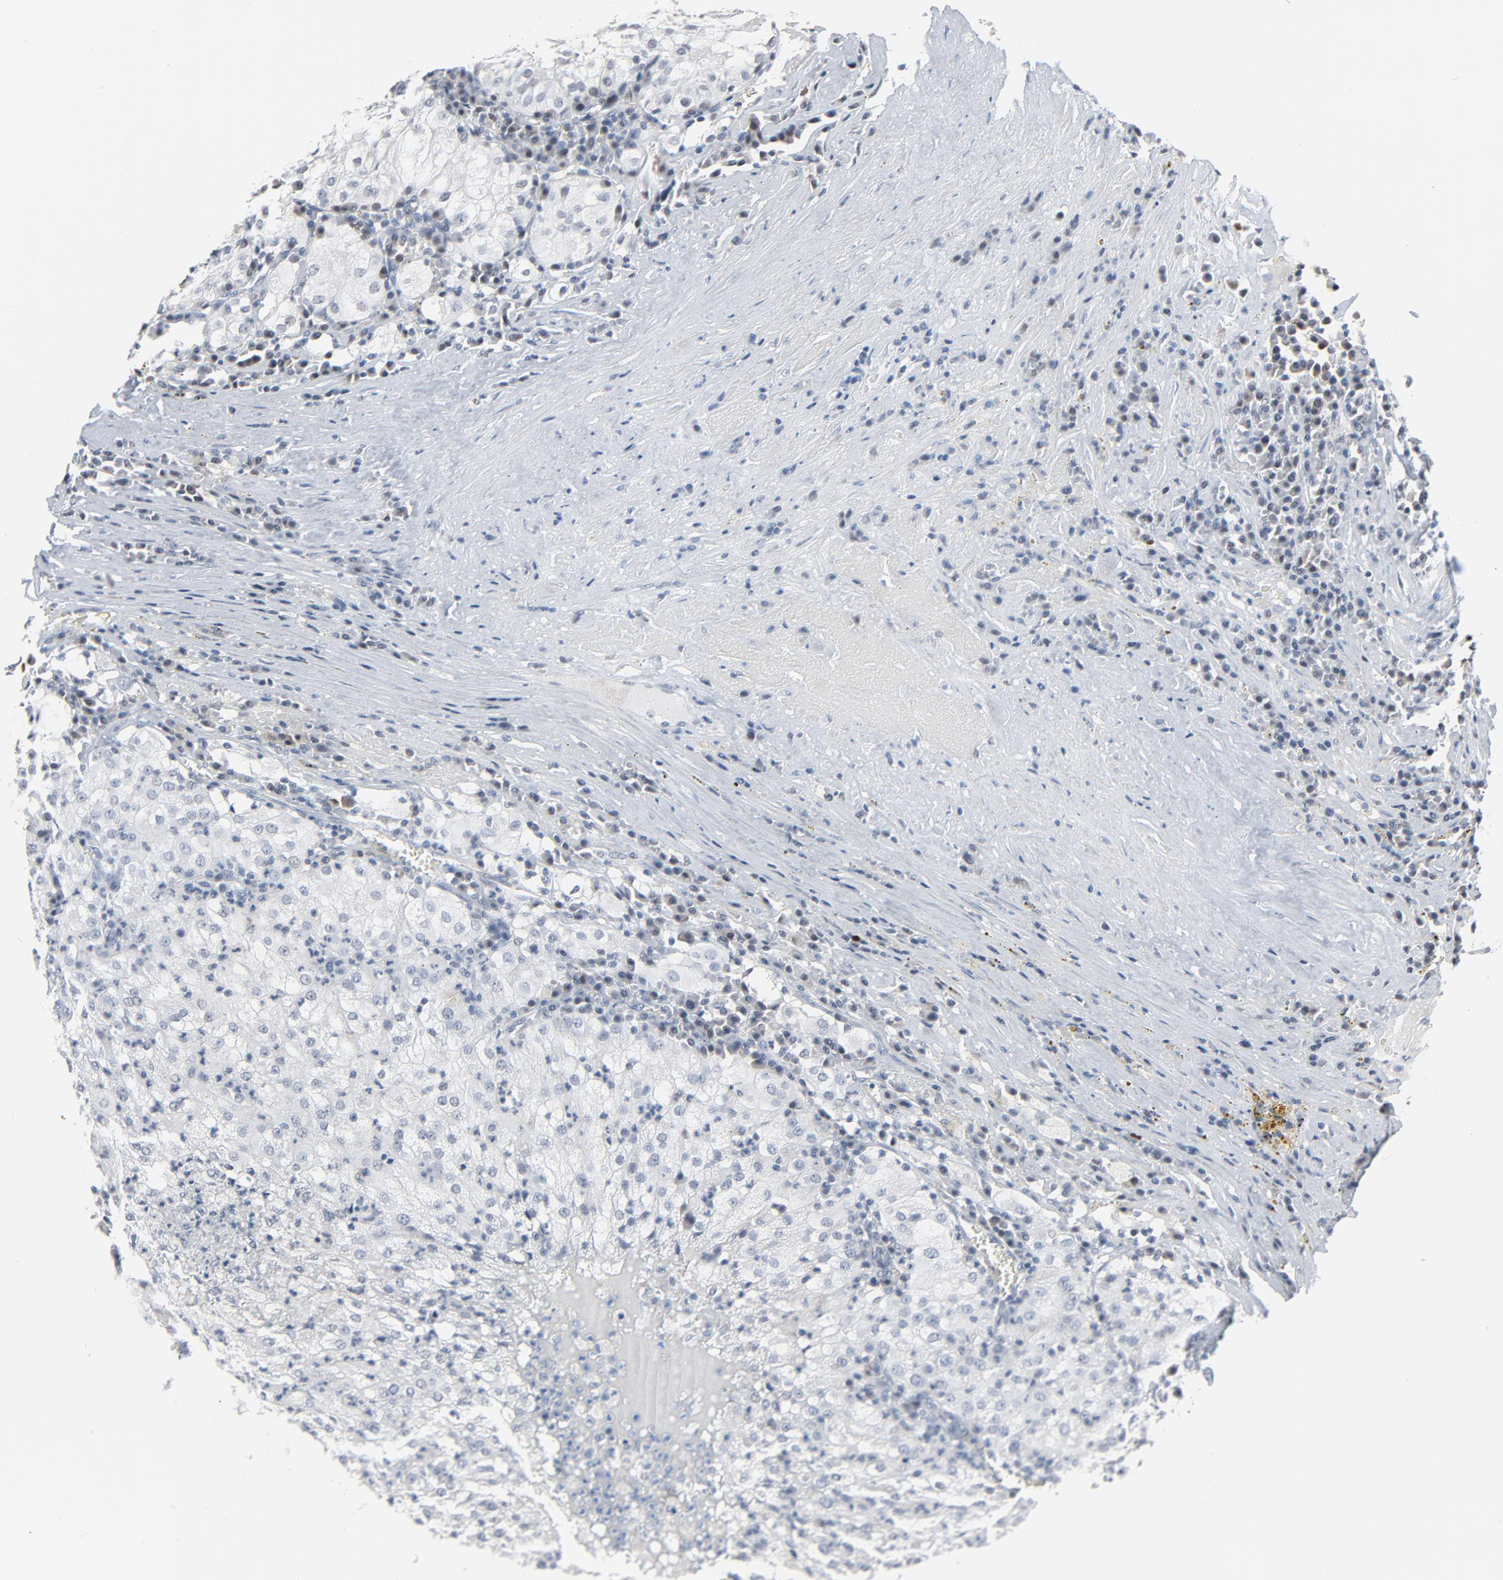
{"staining": {"intensity": "negative", "quantity": "none", "location": "none"}, "tissue": "renal cancer", "cell_type": "Tumor cells", "image_type": "cancer", "snomed": [{"axis": "morphology", "description": "Adenocarcinoma, NOS"}, {"axis": "topography", "description": "Kidney"}], "caption": "This is an IHC photomicrograph of human adenocarcinoma (renal). There is no positivity in tumor cells.", "gene": "SAGE1", "patient": {"sex": "male", "age": 59}}